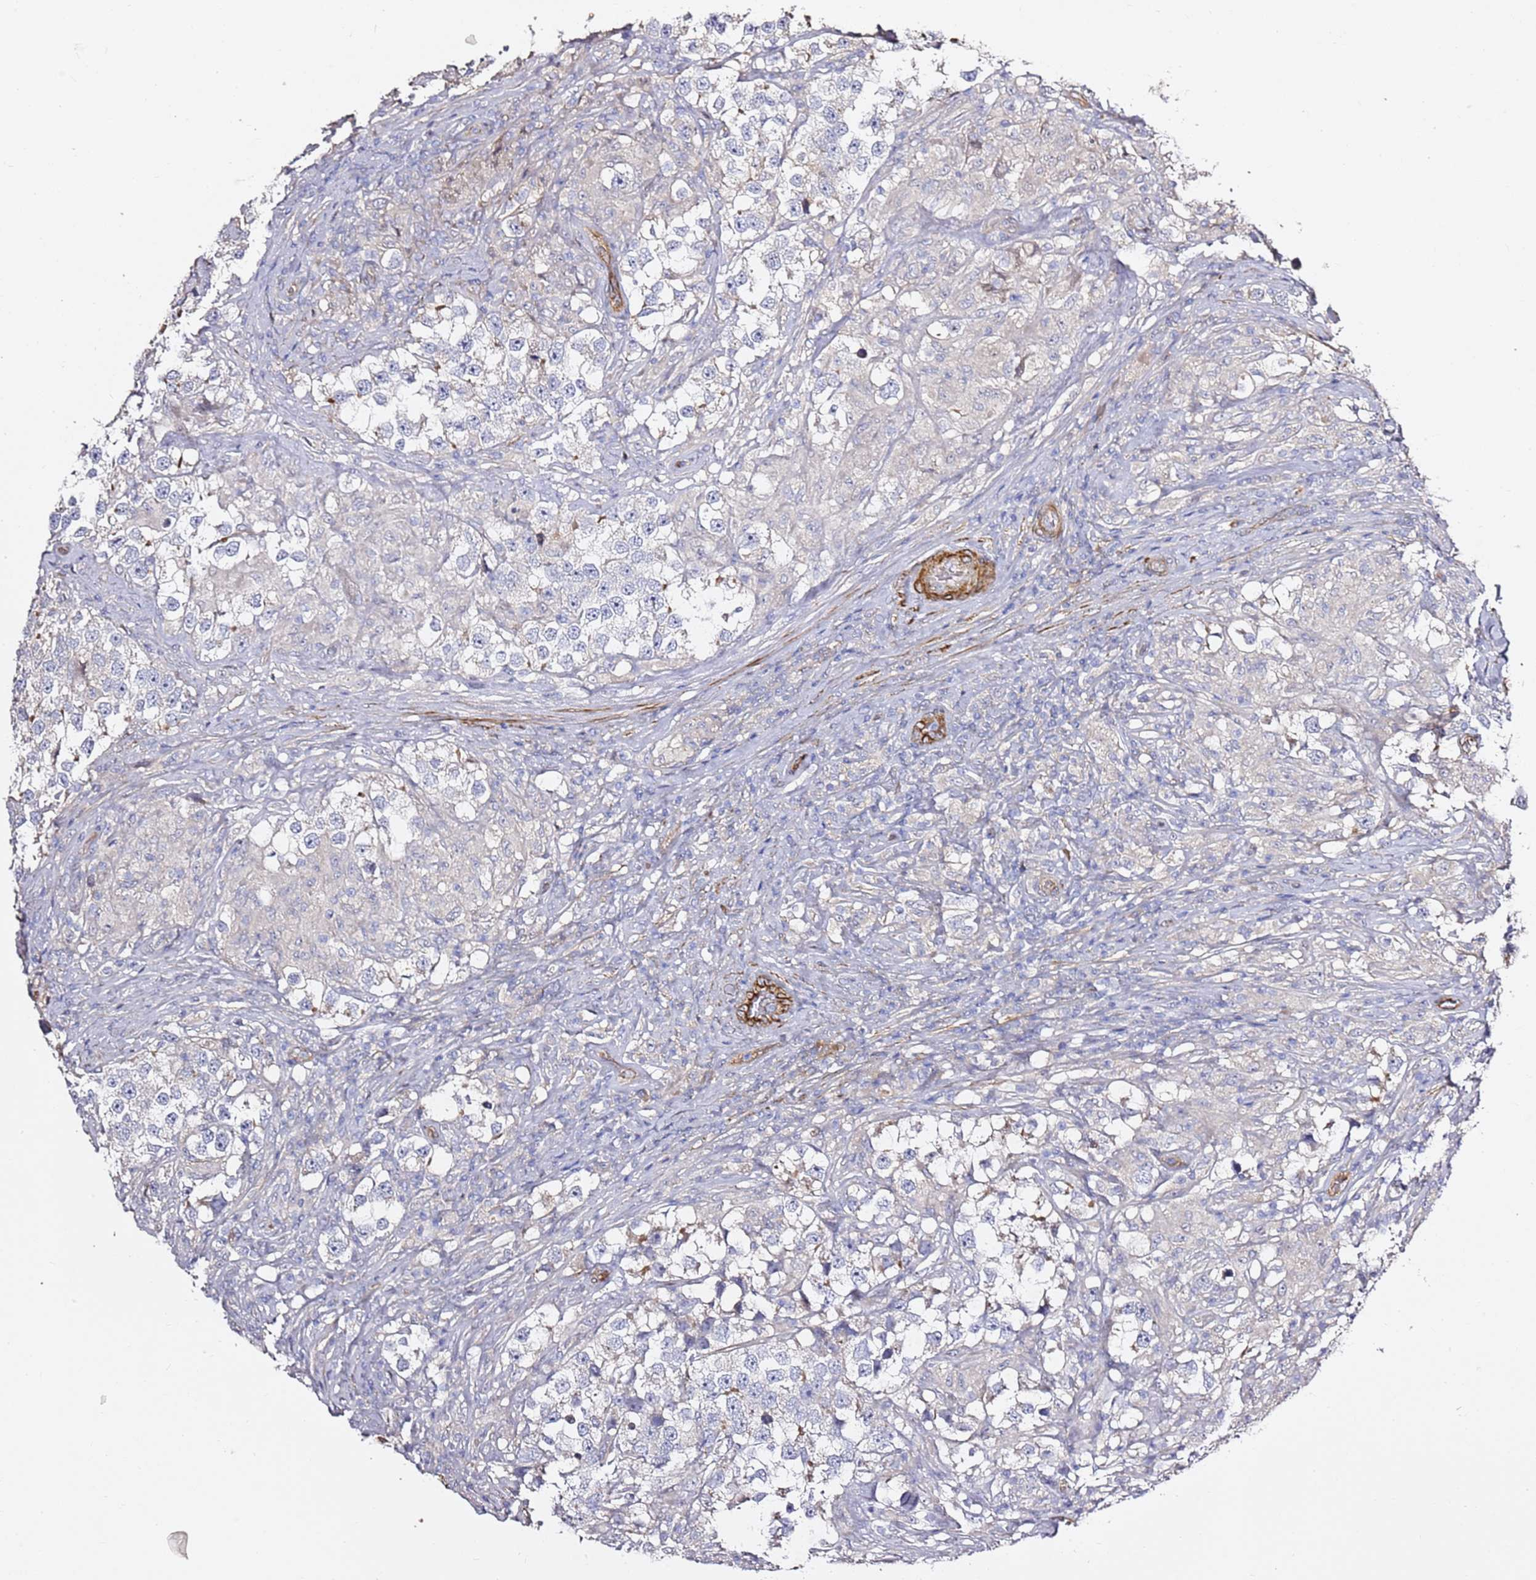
{"staining": {"intensity": "negative", "quantity": "none", "location": "none"}, "tissue": "testis cancer", "cell_type": "Tumor cells", "image_type": "cancer", "snomed": [{"axis": "morphology", "description": "Seminoma, NOS"}, {"axis": "topography", "description": "Testis"}], "caption": "Protein analysis of seminoma (testis) shows no significant staining in tumor cells. The staining is performed using DAB (3,3'-diaminobenzidine) brown chromogen with nuclei counter-stained in using hematoxylin.", "gene": "EPS8L1", "patient": {"sex": "male", "age": 46}}